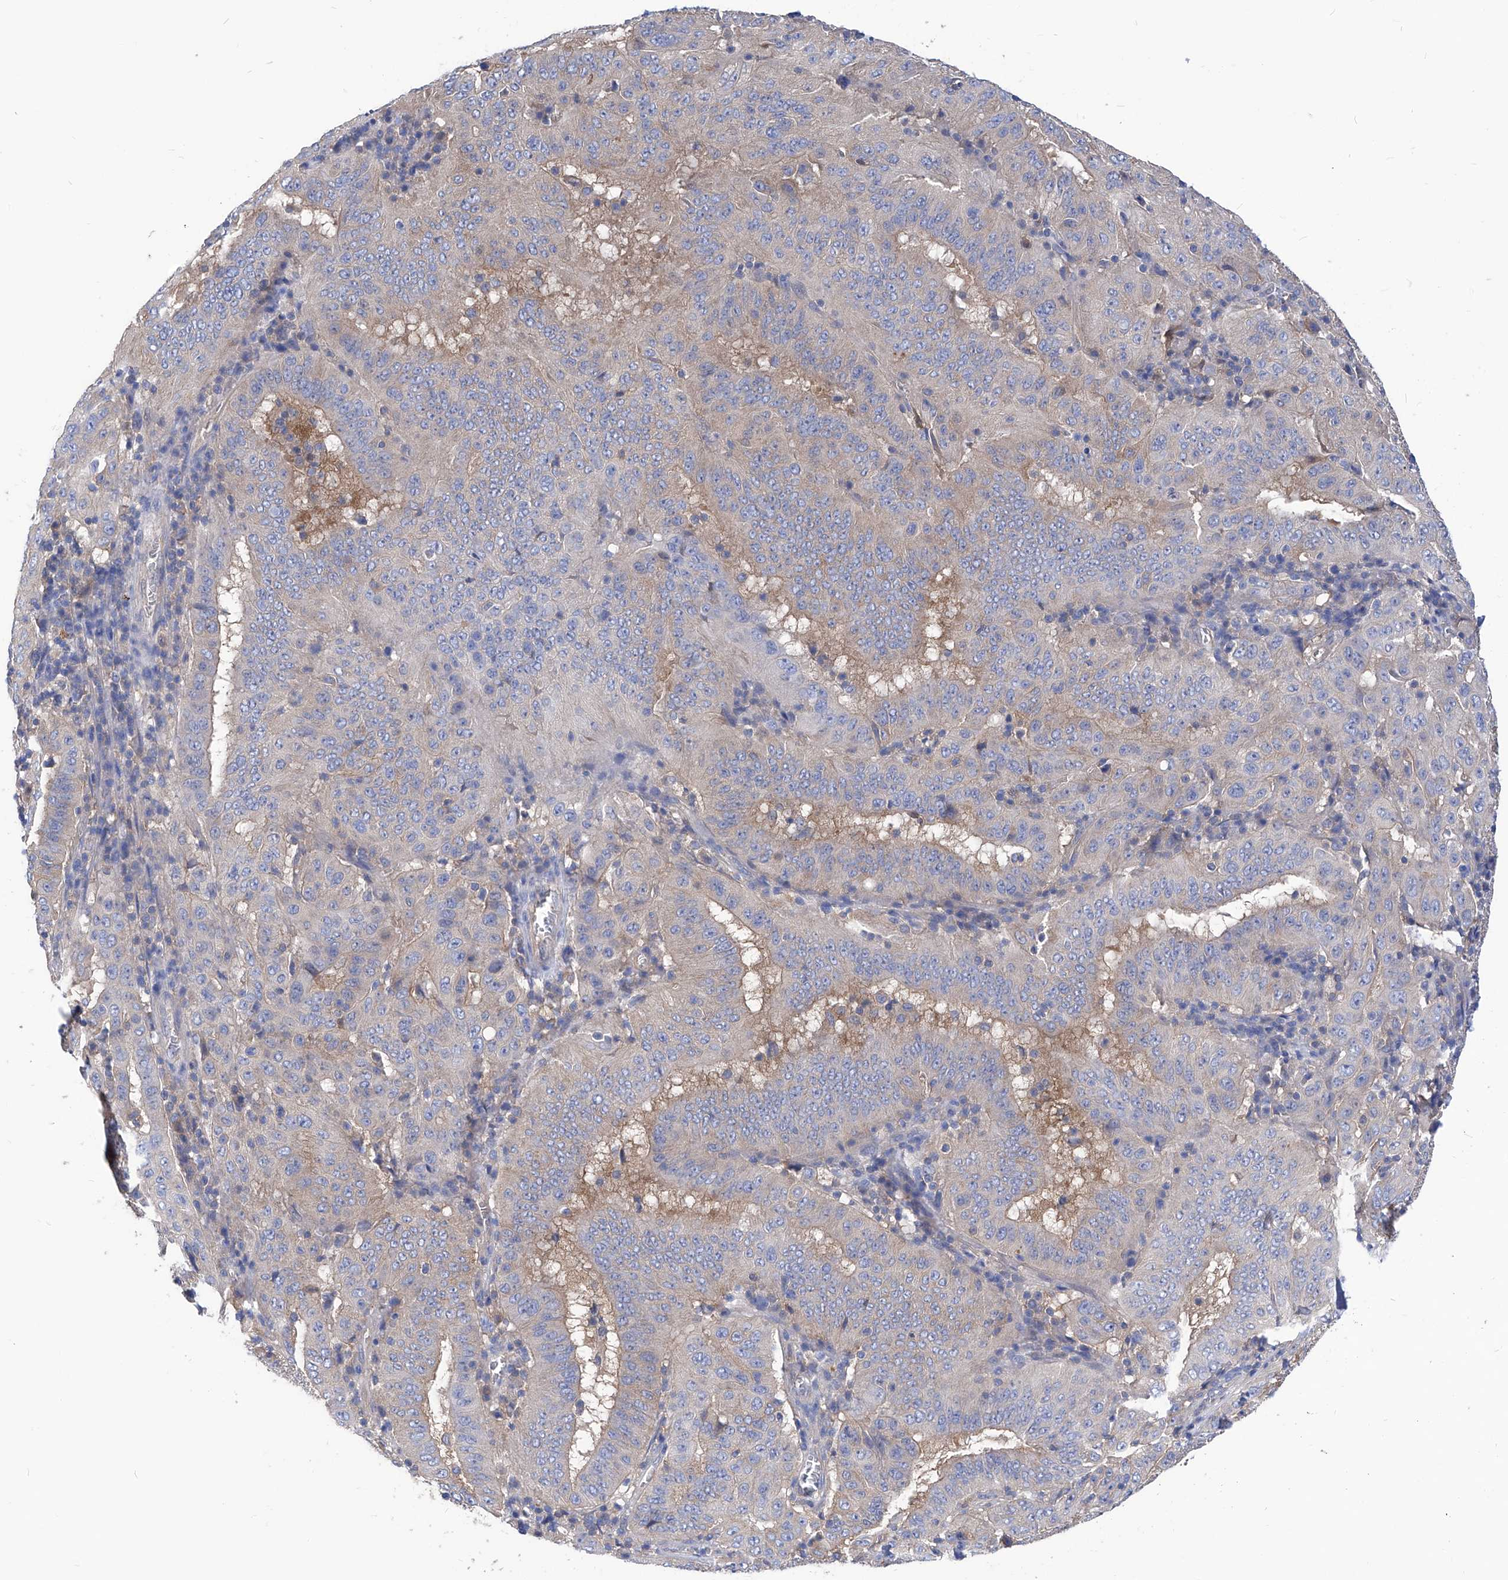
{"staining": {"intensity": "weak", "quantity": "<25%", "location": "cytoplasmic/membranous"}, "tissue": "pancreatic cancer", "cell_type": "Tumor cells", "image_type": "cancer", "snomed": [{"axis": "morphology", "description": "Adenocarcinoma, NOS"}, {"axis": "topography", "description": "Pancreas"}], "caption": "Tumor cells show no significant positivity in pancreatic cancer (adenocarcinoma).", "gene": "XPNPEP1", "patient": {"sex": "male", "age": 63}}